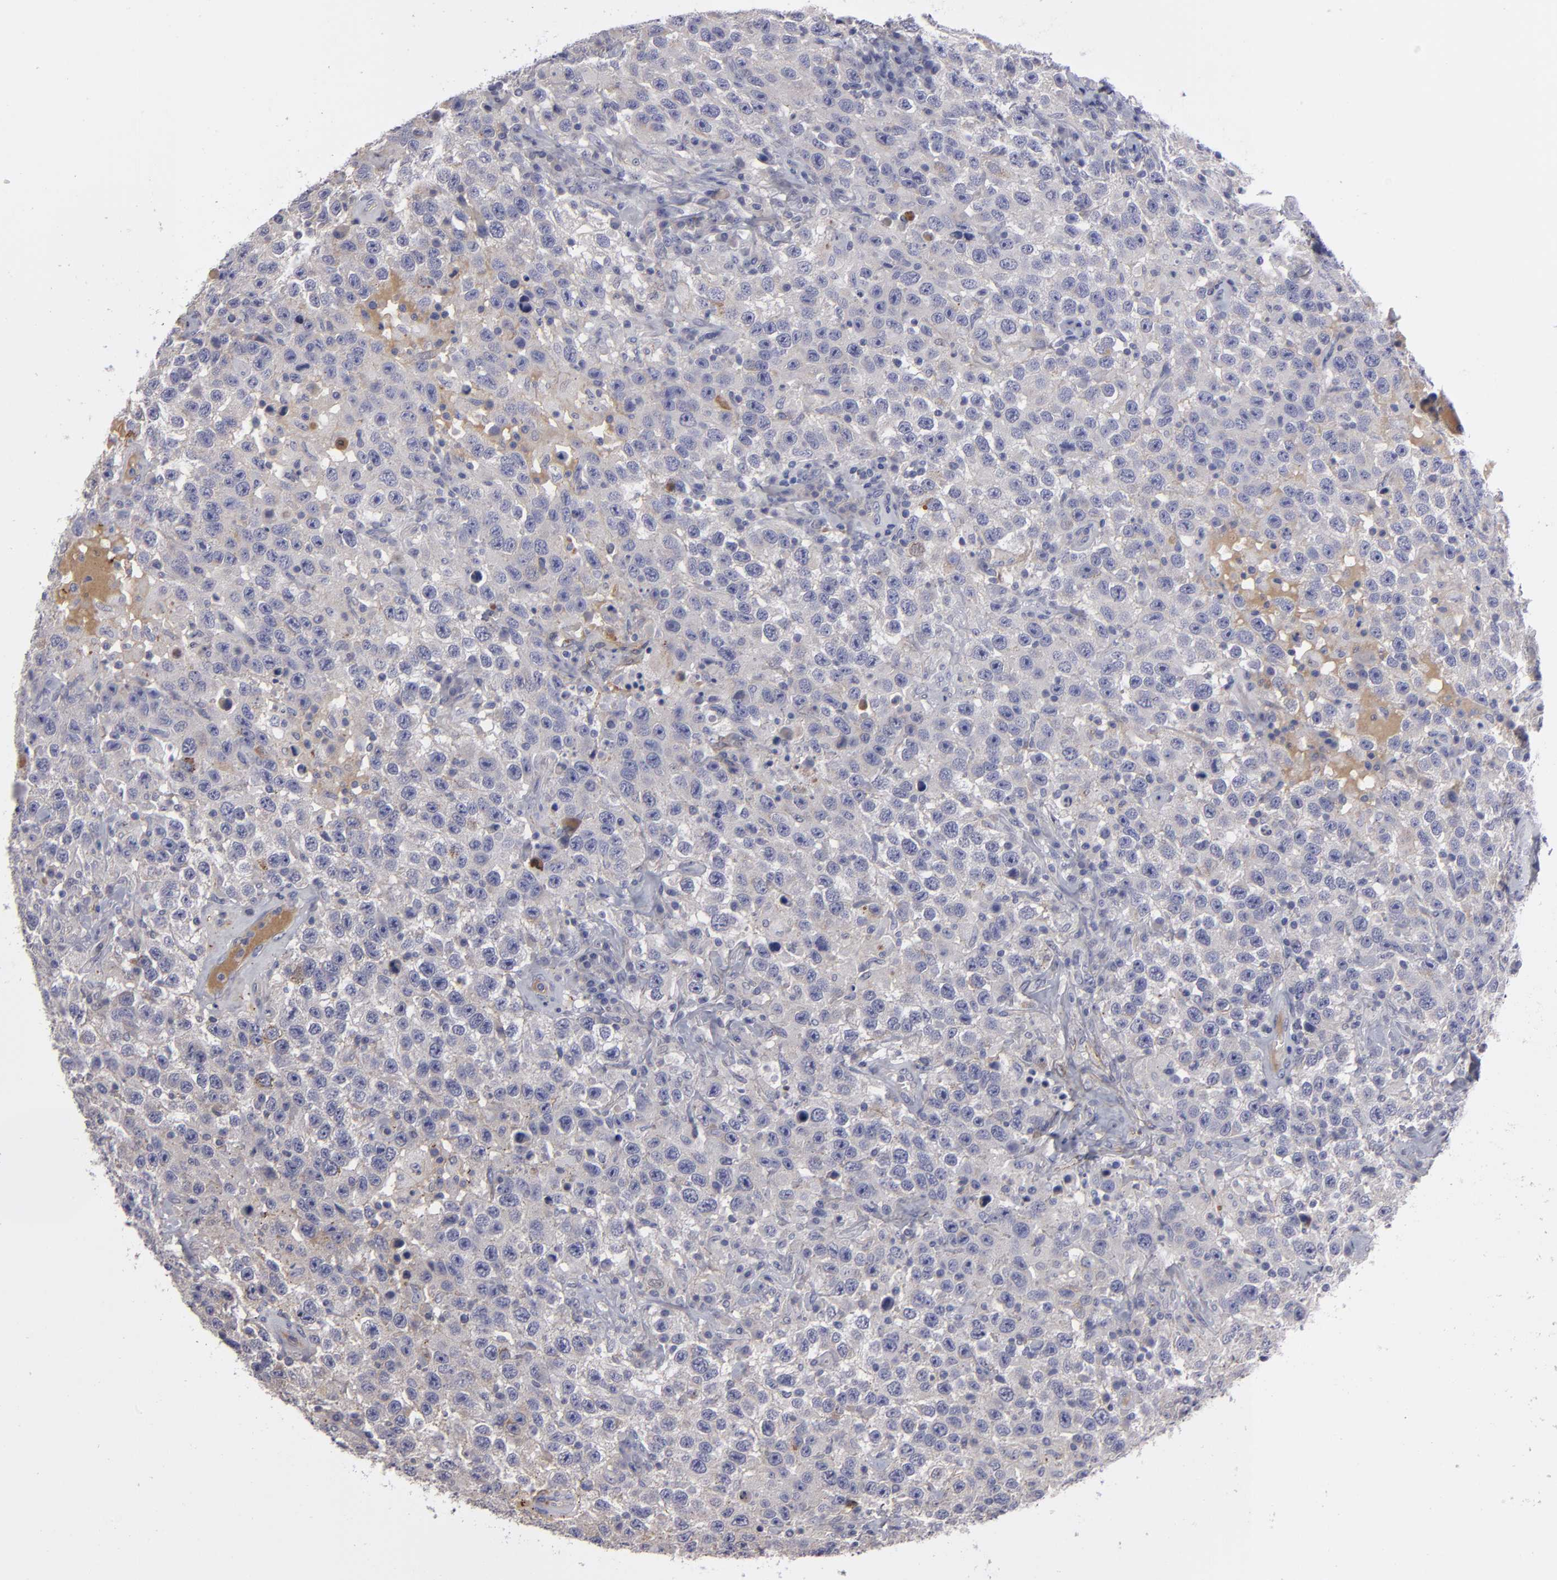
{"staining": {"intensity": "negative", "quantity": "none", "location": "none"}, "tissue": "testis cancer", "cell_type": "Tumor cells", "image_type": "cancer", "snomed": [{"axis": "morphology", "description": "Seminoma, NOS"}, {"axis": "topography", "description": "Testis"}], "caption": "Immunohistochemistry (IHC) of testis seminoma exhibits no expression in tumor cells. (DAB IHC visualized using brightfield microscopy, high magnification).", "gene": "FBLN1", "patient": {"sex": "male", "age": 41}}